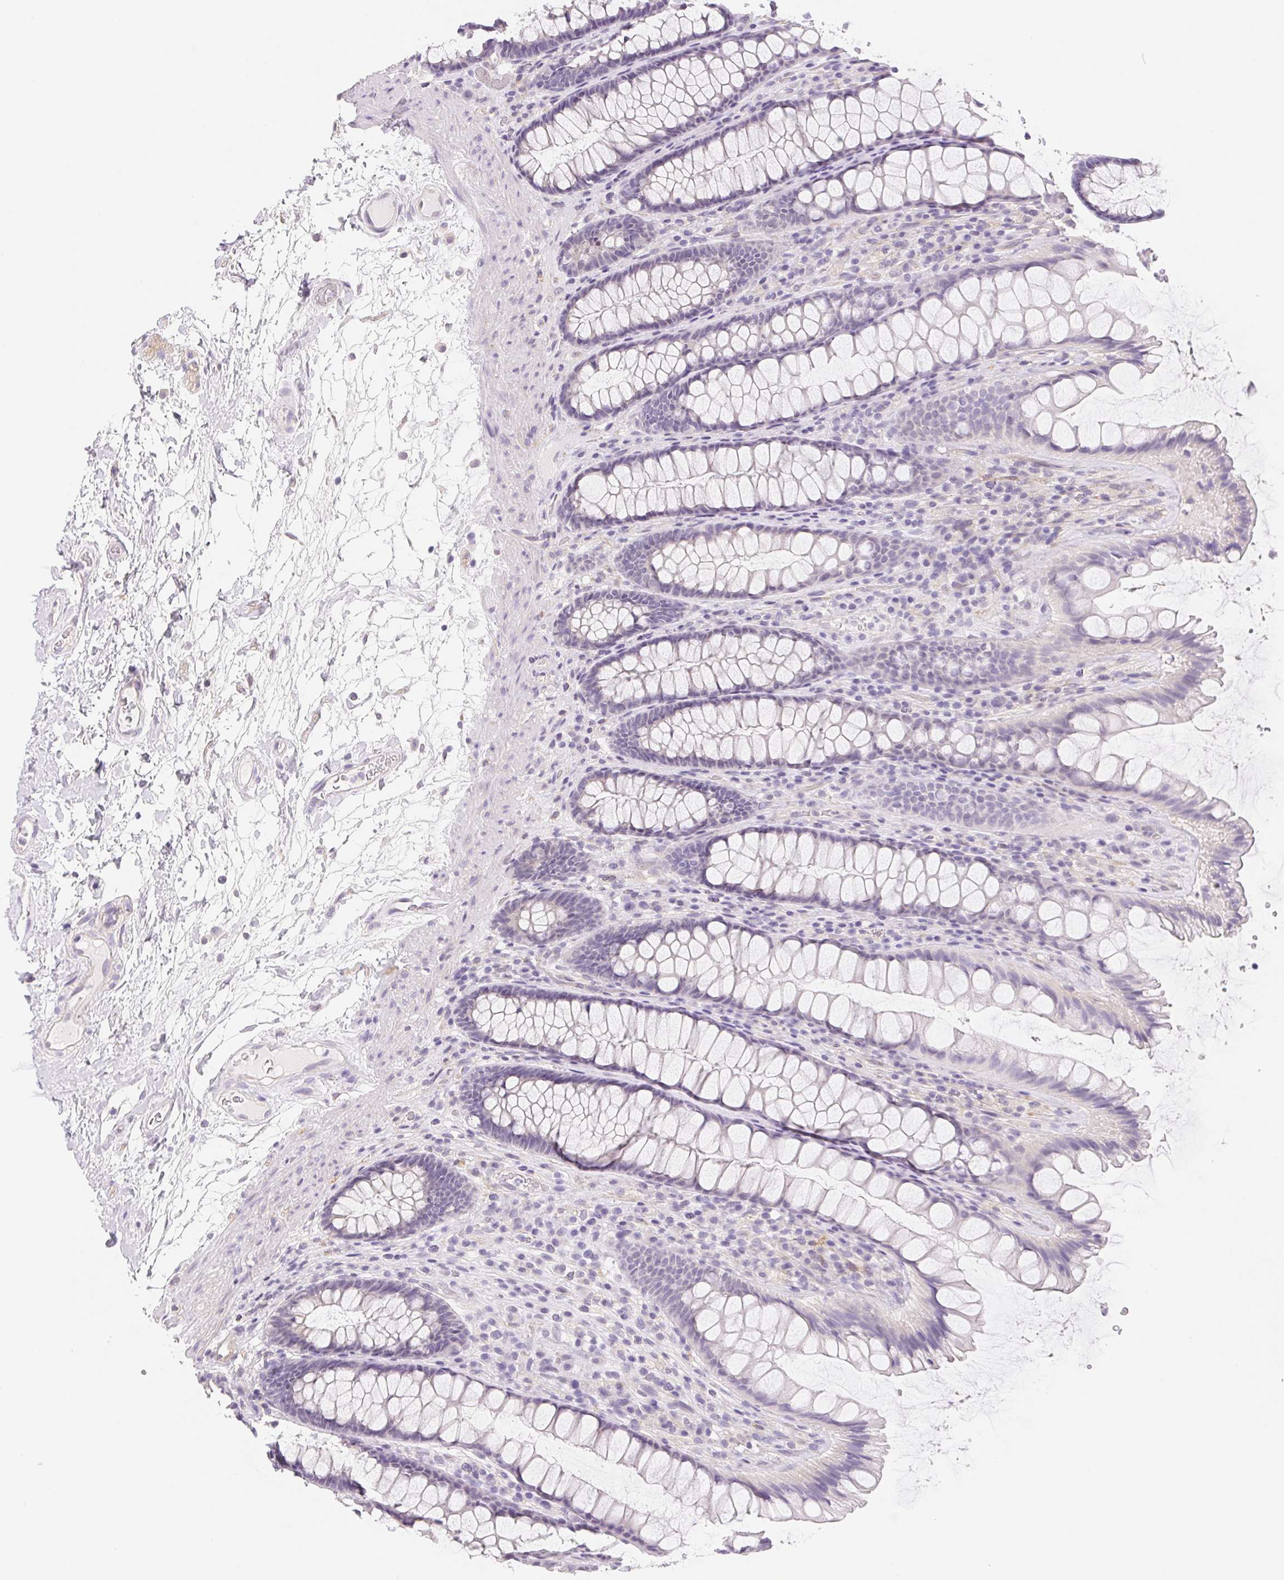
{"staining": {"intensity": "negative", "quantity": "none", "location": "none"}, "tissue": "rectum", "cell_type": "Glandular cells", "image_type": "normal", "snomed": [{"axis": "morphology", "description": "Normal tissue, NOS"}, {"axis": "topography", "description": "Rectum"}], "caption": "Immunohistochemistry (IHC) of benign human rectum demonstrates no expression in glandular cells.", "gene": "CTNND2", "patient": {"sex": "male", "age": 72}}